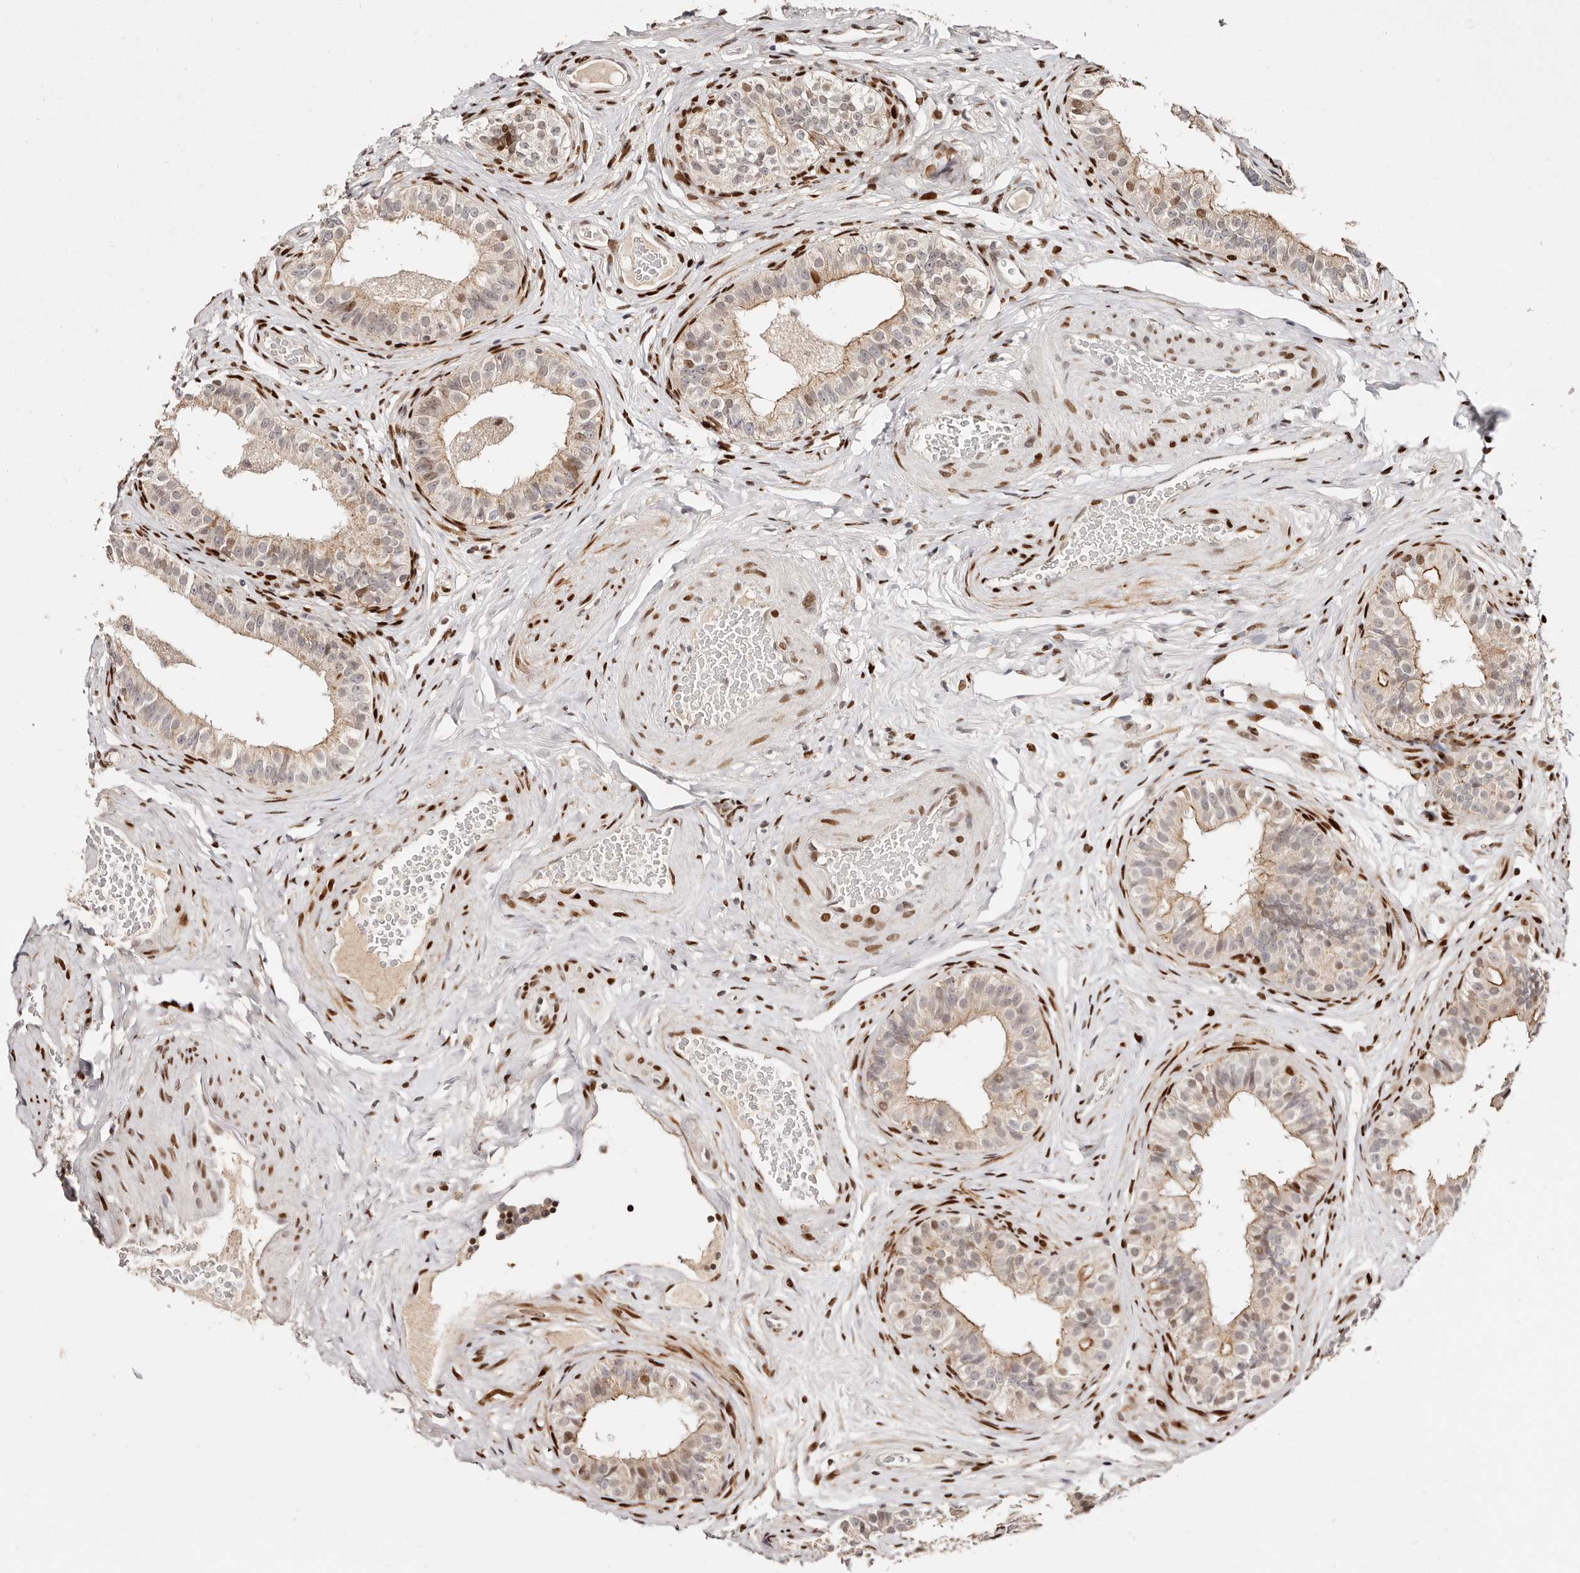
{"staining": {"intensity": "moderate", "quantity": "25%-75%", "location": "cytoplasmic/membranous"}, "tissue": "epididymis", "cell_type": "Glandular cells", "image_type": "normal", "snomed": [{"axis": "morphology", "description": "Normal tissue, NOS"}, {"axis": "topography", "description": "Epididymis"}], "caption": "High-magnification brightfield microscopy of normal epididymis stained with DAB (3,3'-diaminobenzidine) (brown) and counterstained with hematoxylin (blue). glandular cells exhibit moderate cytoplasmic/membranous positivity is identified in approximately25%-75% of cells.", "gene": "IQGAP3", "patient": {"sex": "male", "age": 49}}